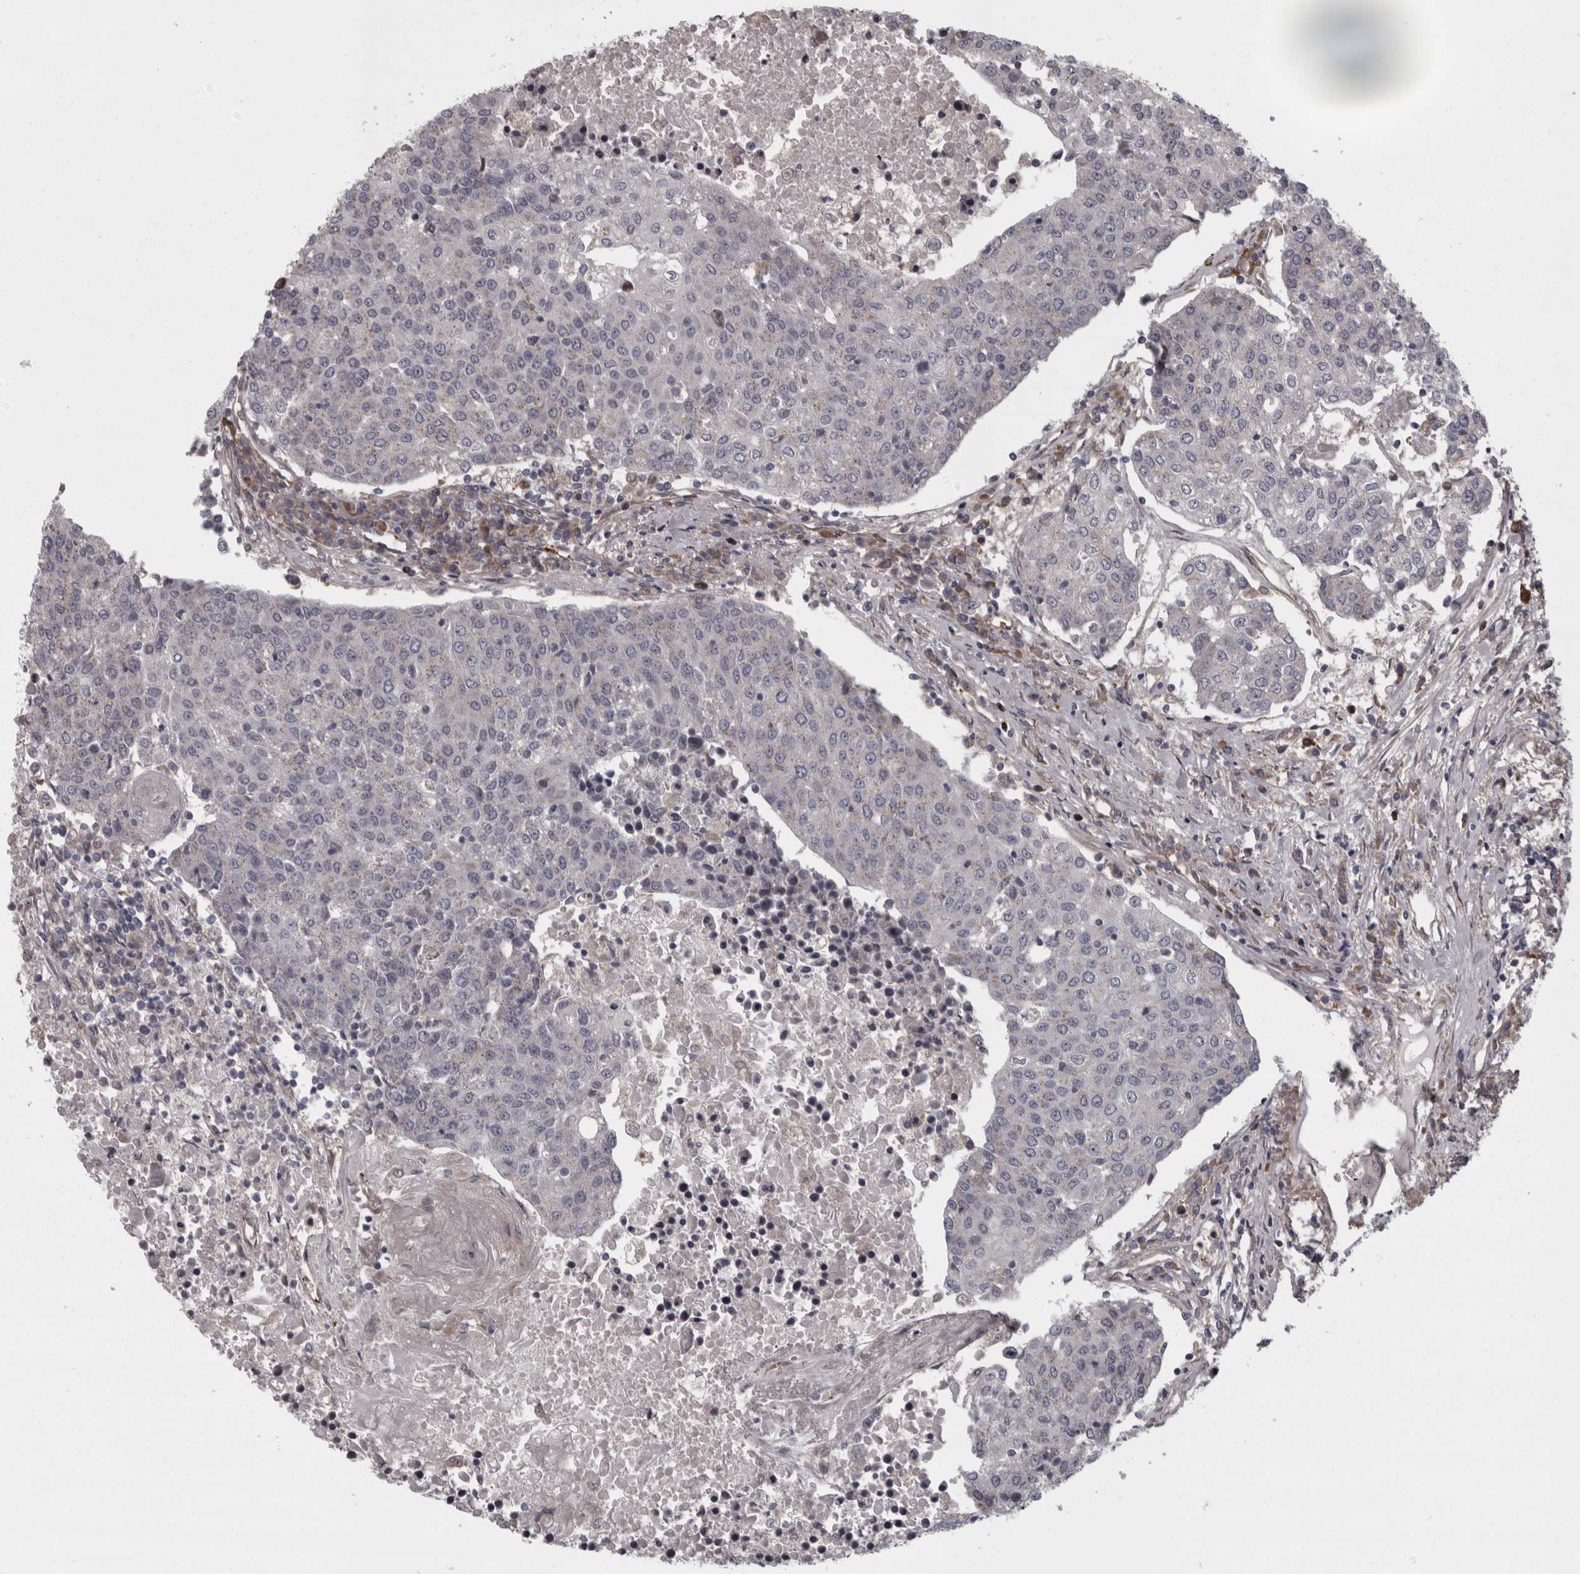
{"staining": {"intensity": "negative", "quantity": "none", "location": "none"}, "tissue": "urothelial cancer", "cell_type": "Tumor cells", "image_type": "cancer", "snomed": [{"axis": "morphology", "description": "Urothelial carcinoma, High grade"}, {"axis": "topography", "description": "Urinary bladder"}], "caption": "Tumor cells are negative for brown protein staining in urothelial carcinoma (high-grade). Brightfield microscopy of IHC stained with DAB (brown) and hematoxylin (blue), captured at high magnification.", "gene": "RSU1", "patient": {"sex": "female", "age": 85}}